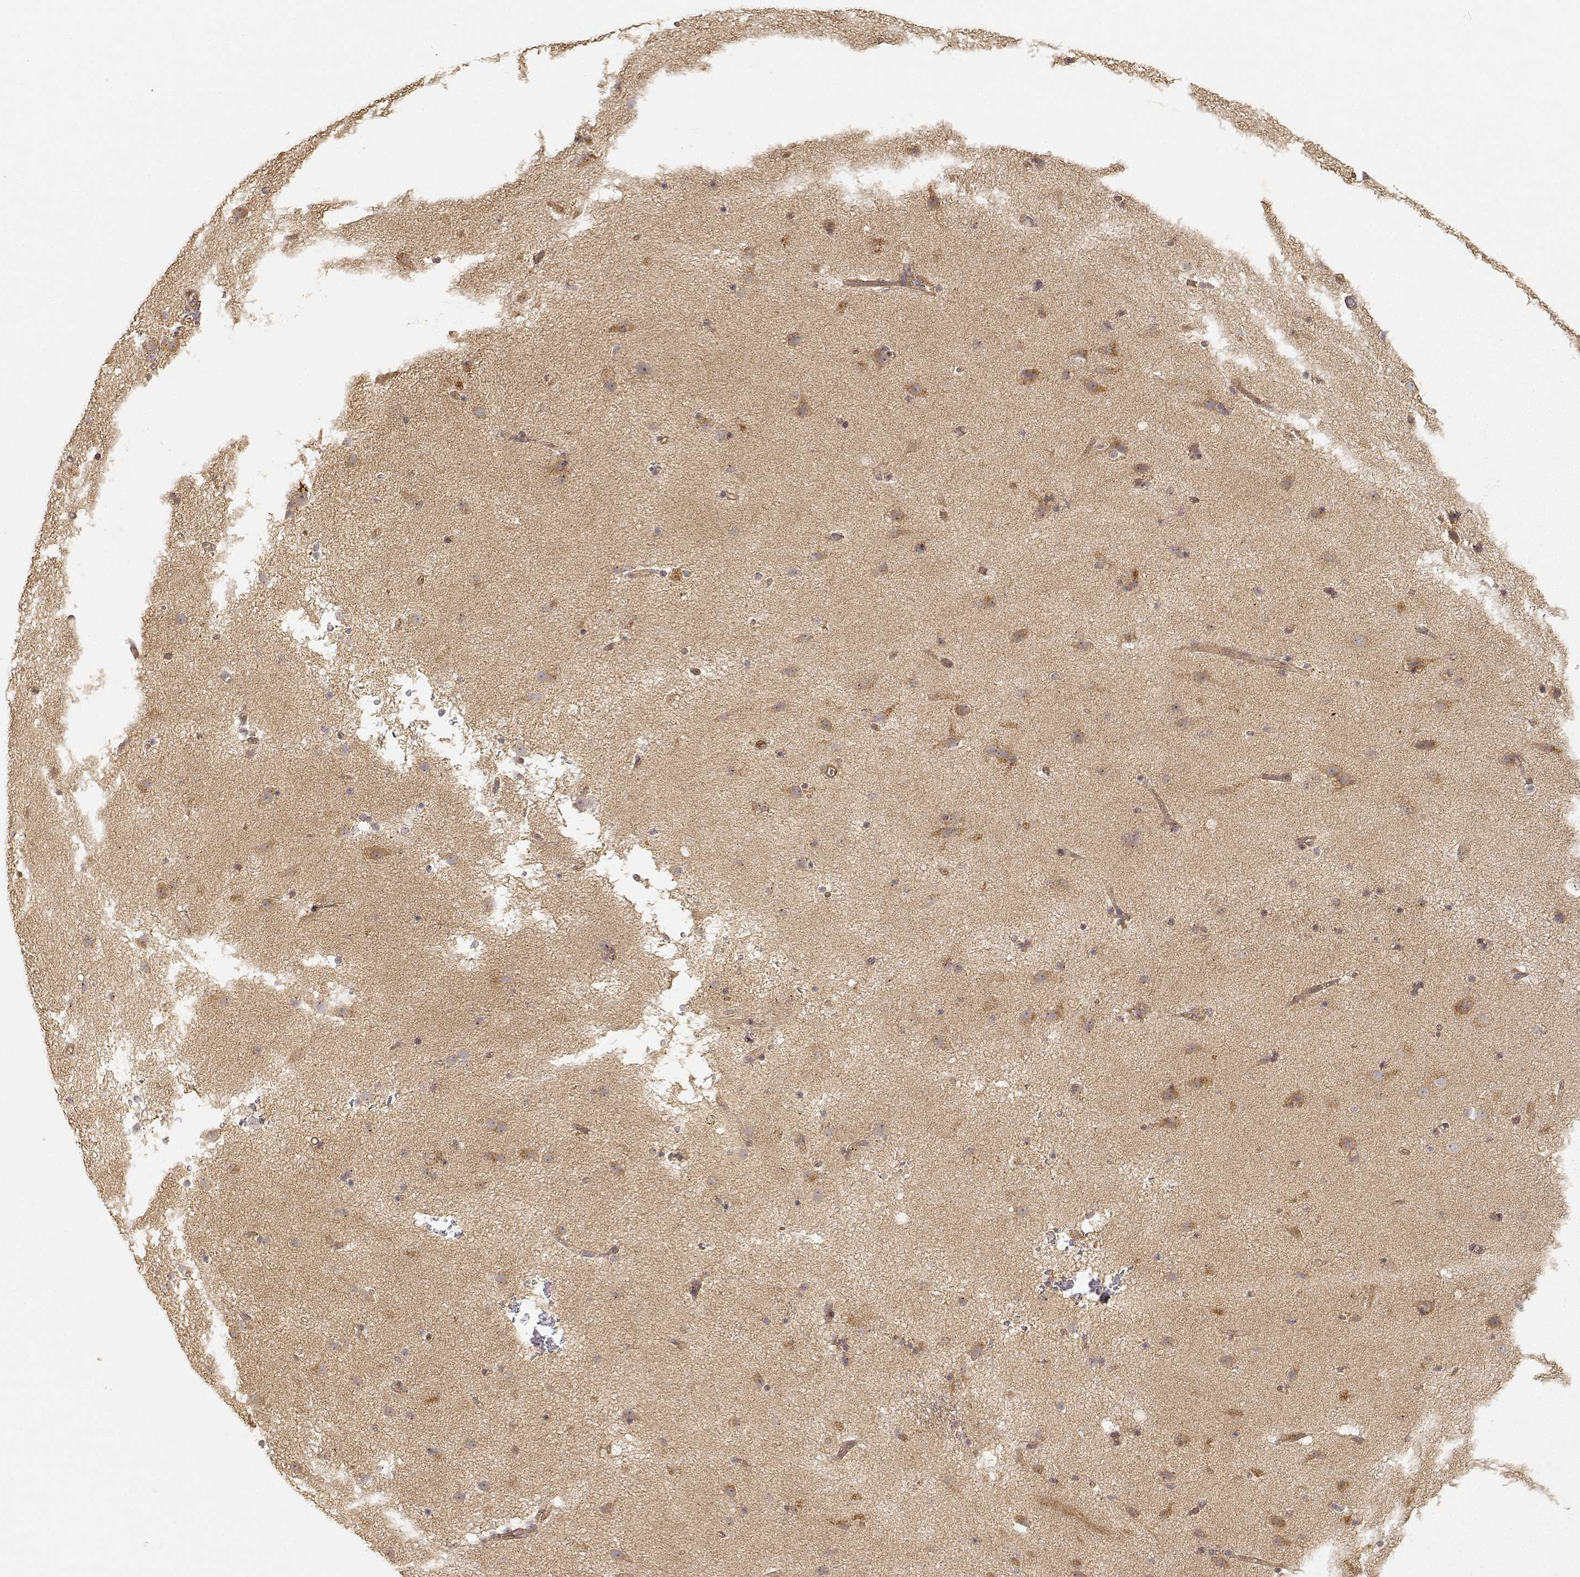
{"staining": {"intensity": "weak", "quantity": ">75%", "location": "cytoplasmic/membranous"}, "tissue": "caudate", "cell_type": "Glial cells", "image_type": "normal", "snomed": [{"axis": "morphology", "description": "Normal tissue, NOS"}, {"axis": "topography", "description": "Lateral ventricle wall"}], "caption": "Immunohistochemistry (DAB) staining of normal human caudate reveals weak cytoplasmic/membranous protein expression in about >75% of glial cells. Nuclei are stained in blue.", "gene": "CDK5RAP2", "patient": {"sex": "female", "age": 71}}